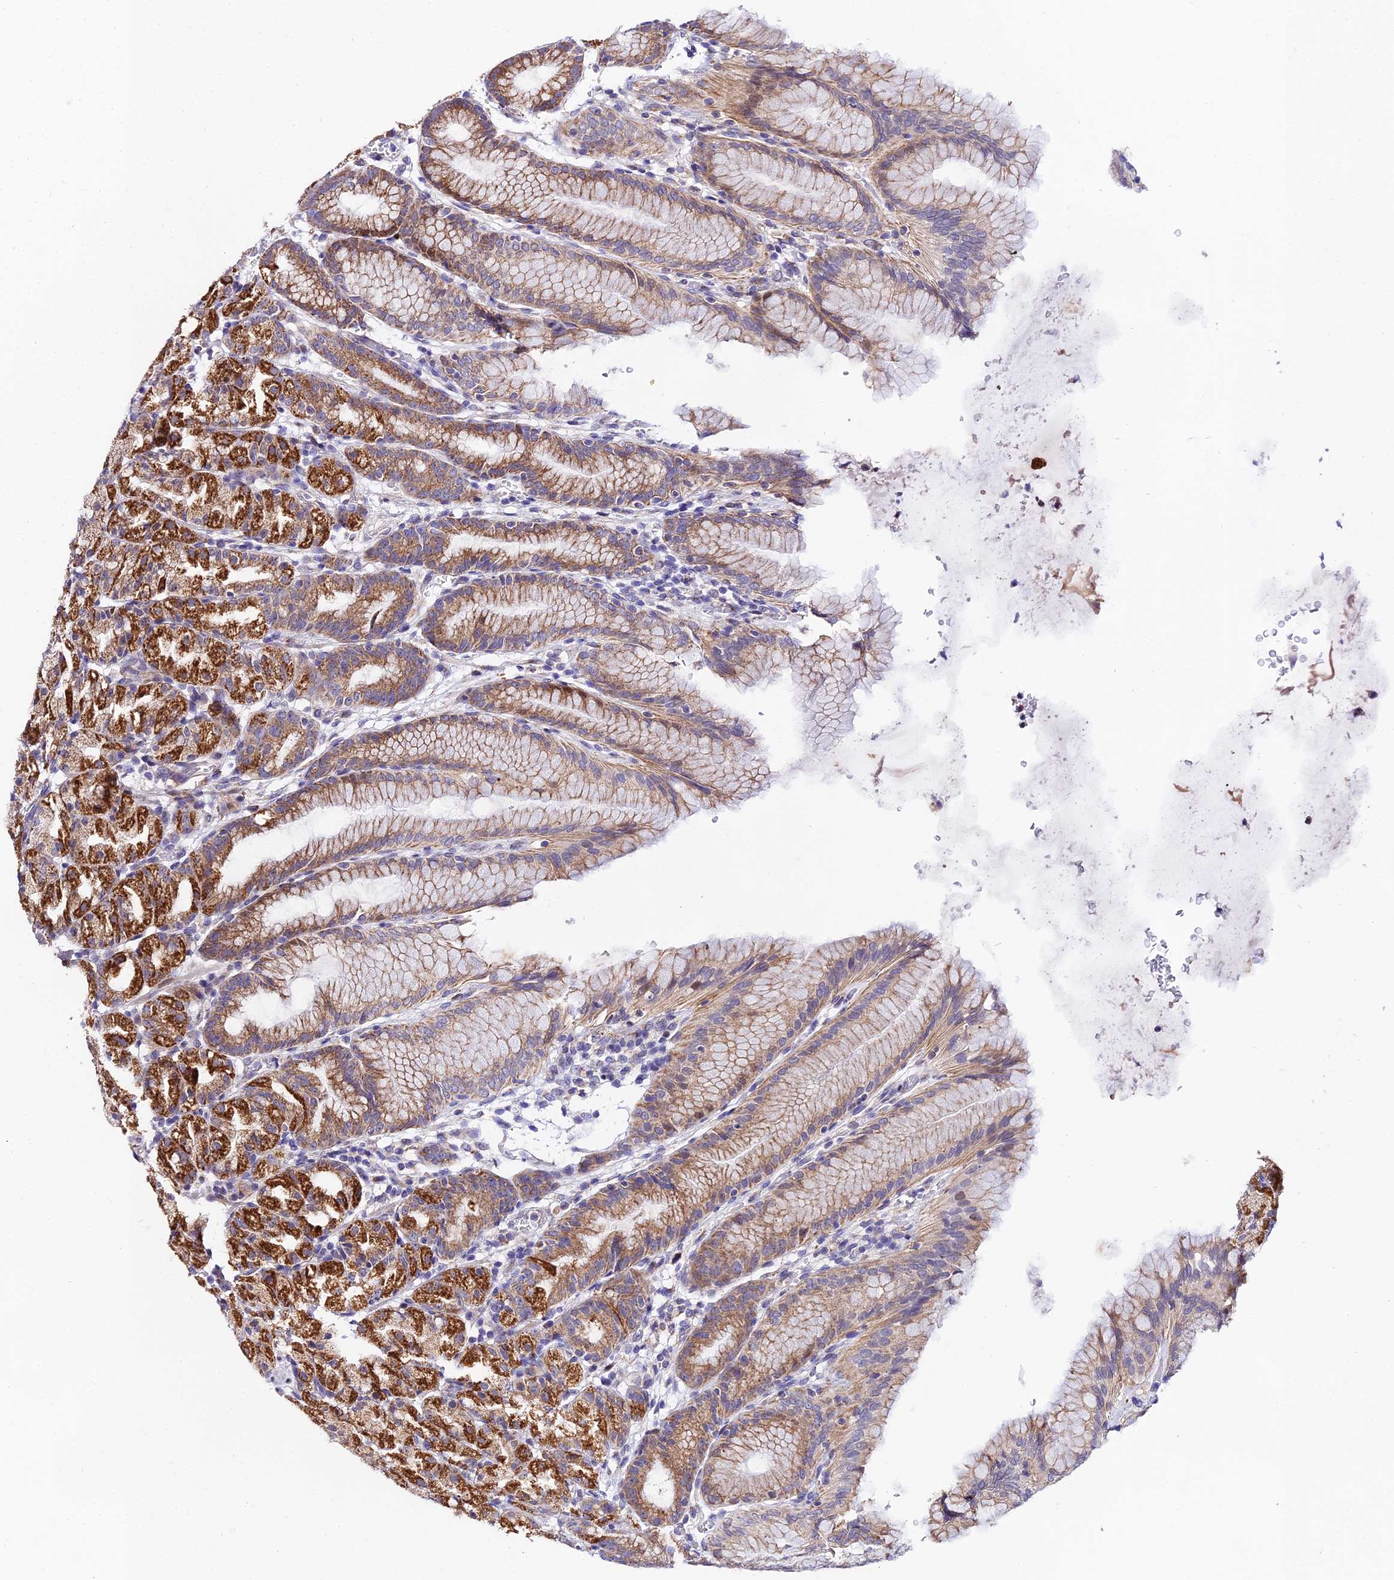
{"staining": {"intensity": "strong", "quantity": "25%-75%", "location": "cytoplasmic/membranous"}, "tissue": "stomach", "cell_type": "Glandular cells", "image_type": "normal", "snomed": [{"axis": "morphology", "description": "Normal tissue, NOS"}, {"axis": "topography", "description": "Stomach, upper"}], "caption": "Stomach stained with a brown dye displays strong cytoplasmic/membranous positive positivity in approximately 25%-75% of glandular cells.", "gene": "ATP5PB", "patient": {"sex": "male", "age": 48}}